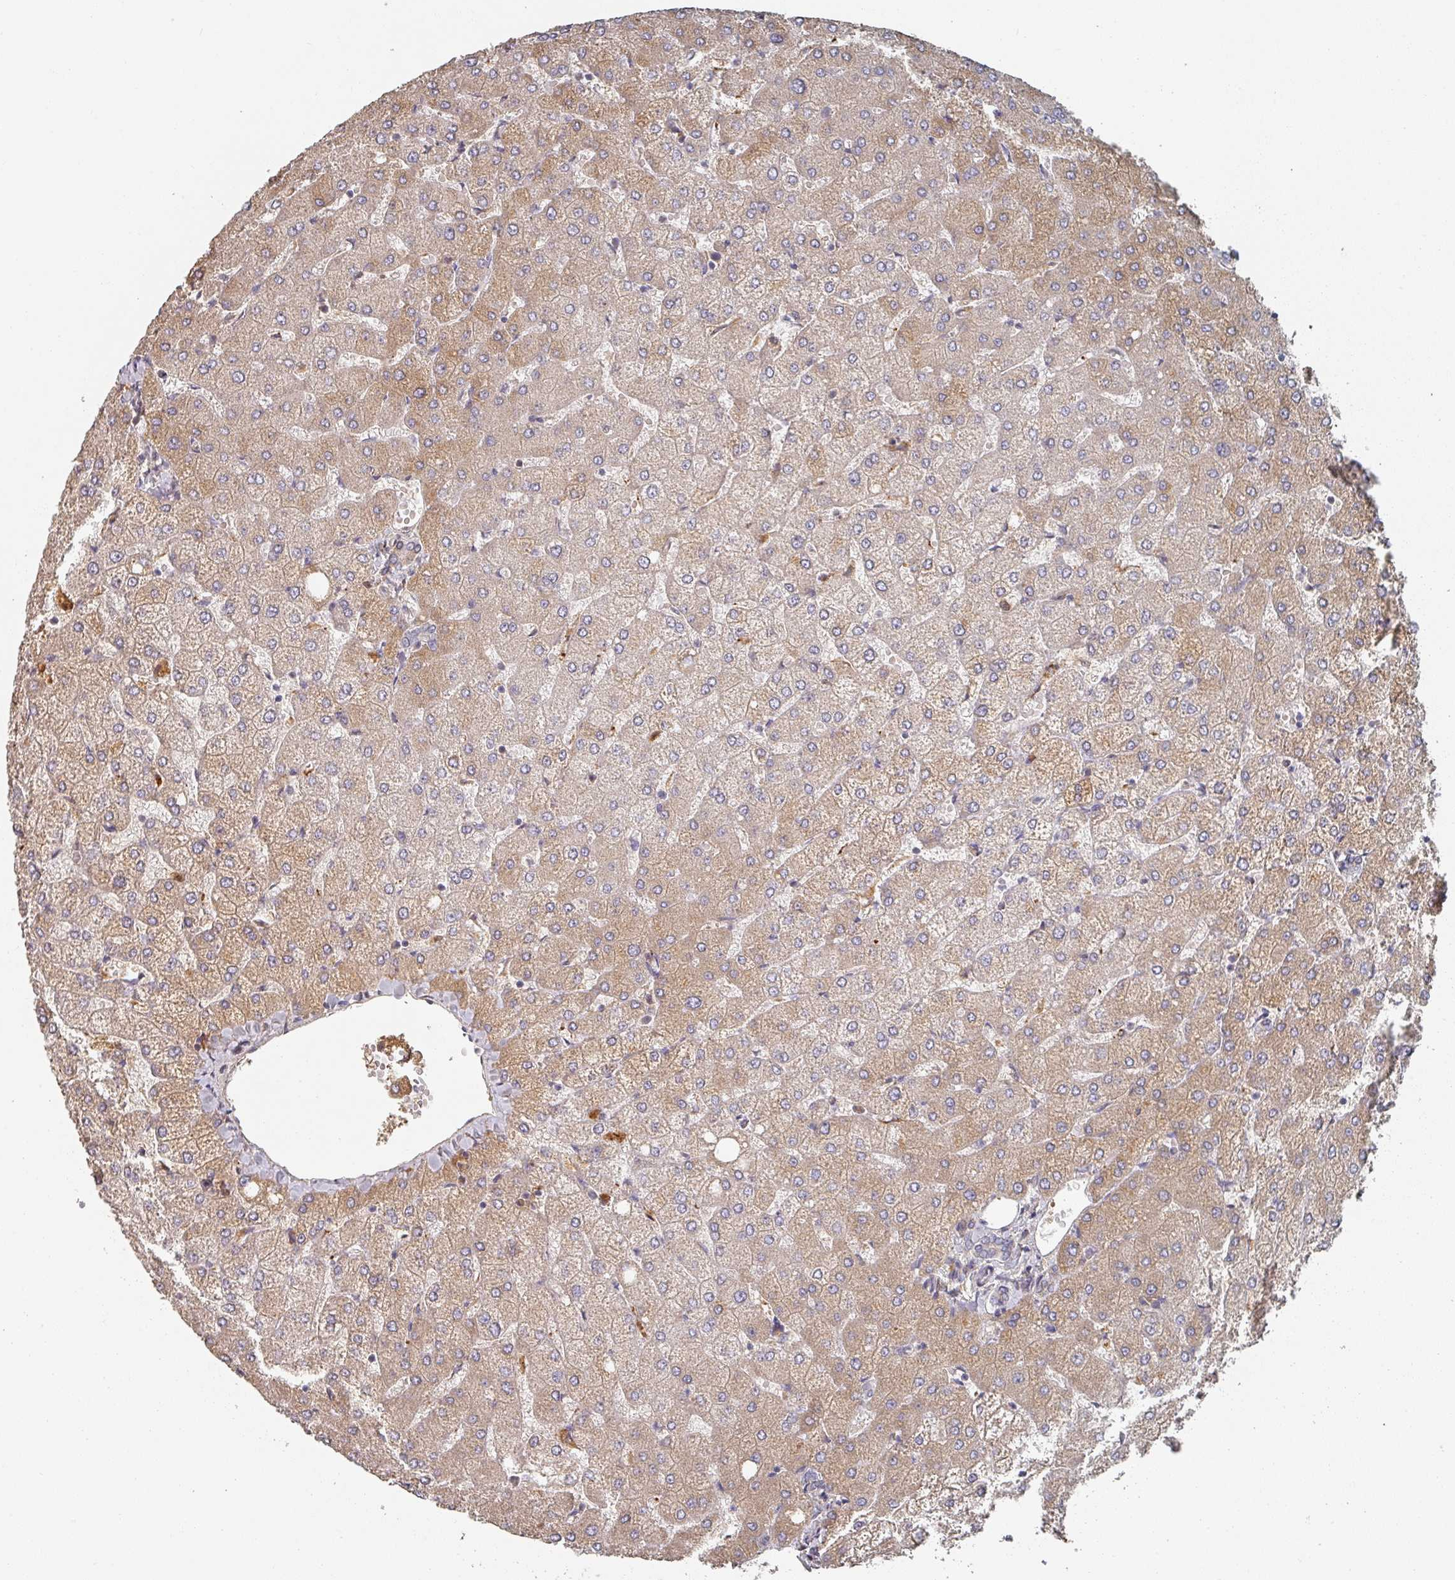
{"staining": {"intensity": "negative", "quantity": "none", "location": "none"}, "tissue": "liver", "cell_type": "Cholangiocytes", "image_type": "normal", "snomed": [{"axis": "morphology", "description": "Normal tissue, NOS"}, {"axis": "topography", "description": "Liver"}], "caption": "DAB immunohistochemical staining of benign liver shows no significant positivity in cholangiocytes.", "gene": "ENSG00000249773", "patient": {"sex": "female", "age": 54}}